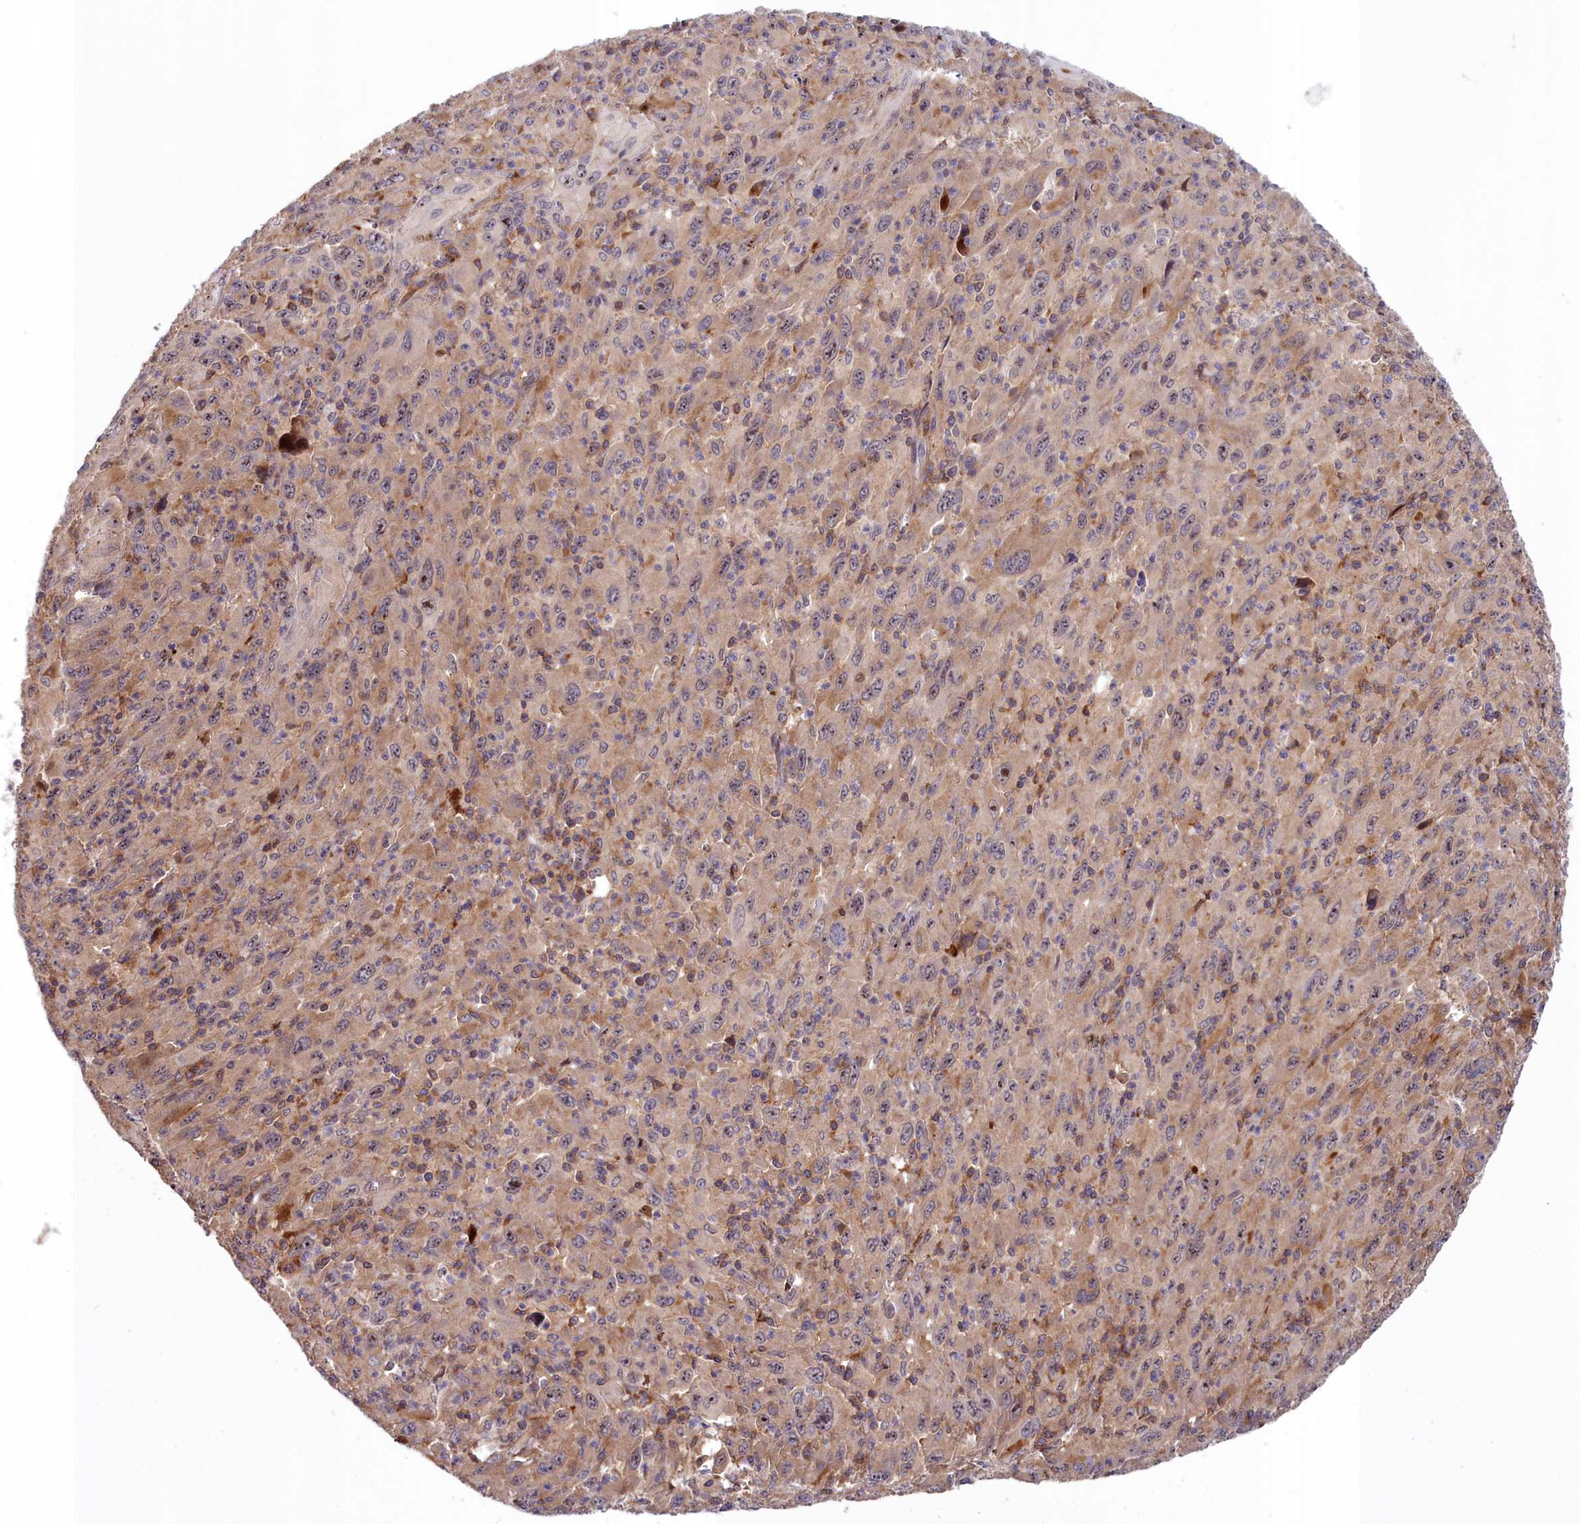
{"staining": {"intensity": "weak", "quantity": "25%-75%", "location": "nuclear"}, "tissue": "melanoma", "cell_type": "Tumor cells", "image_type": "cancer", "snomed": [{"axis": "morphology", "description": "Malignant melanoma, Metastatic site"}, {"axis": "topography", "description": "Skin"}], "caption": "A high-resolution photomicrograph shows IHC staining of melanoma, which demonstrates weak nuclear expression in about 25%-75% of tumor cells.", "gene": "NEURL4", "patient": {"sex": "female", "age": 56}}